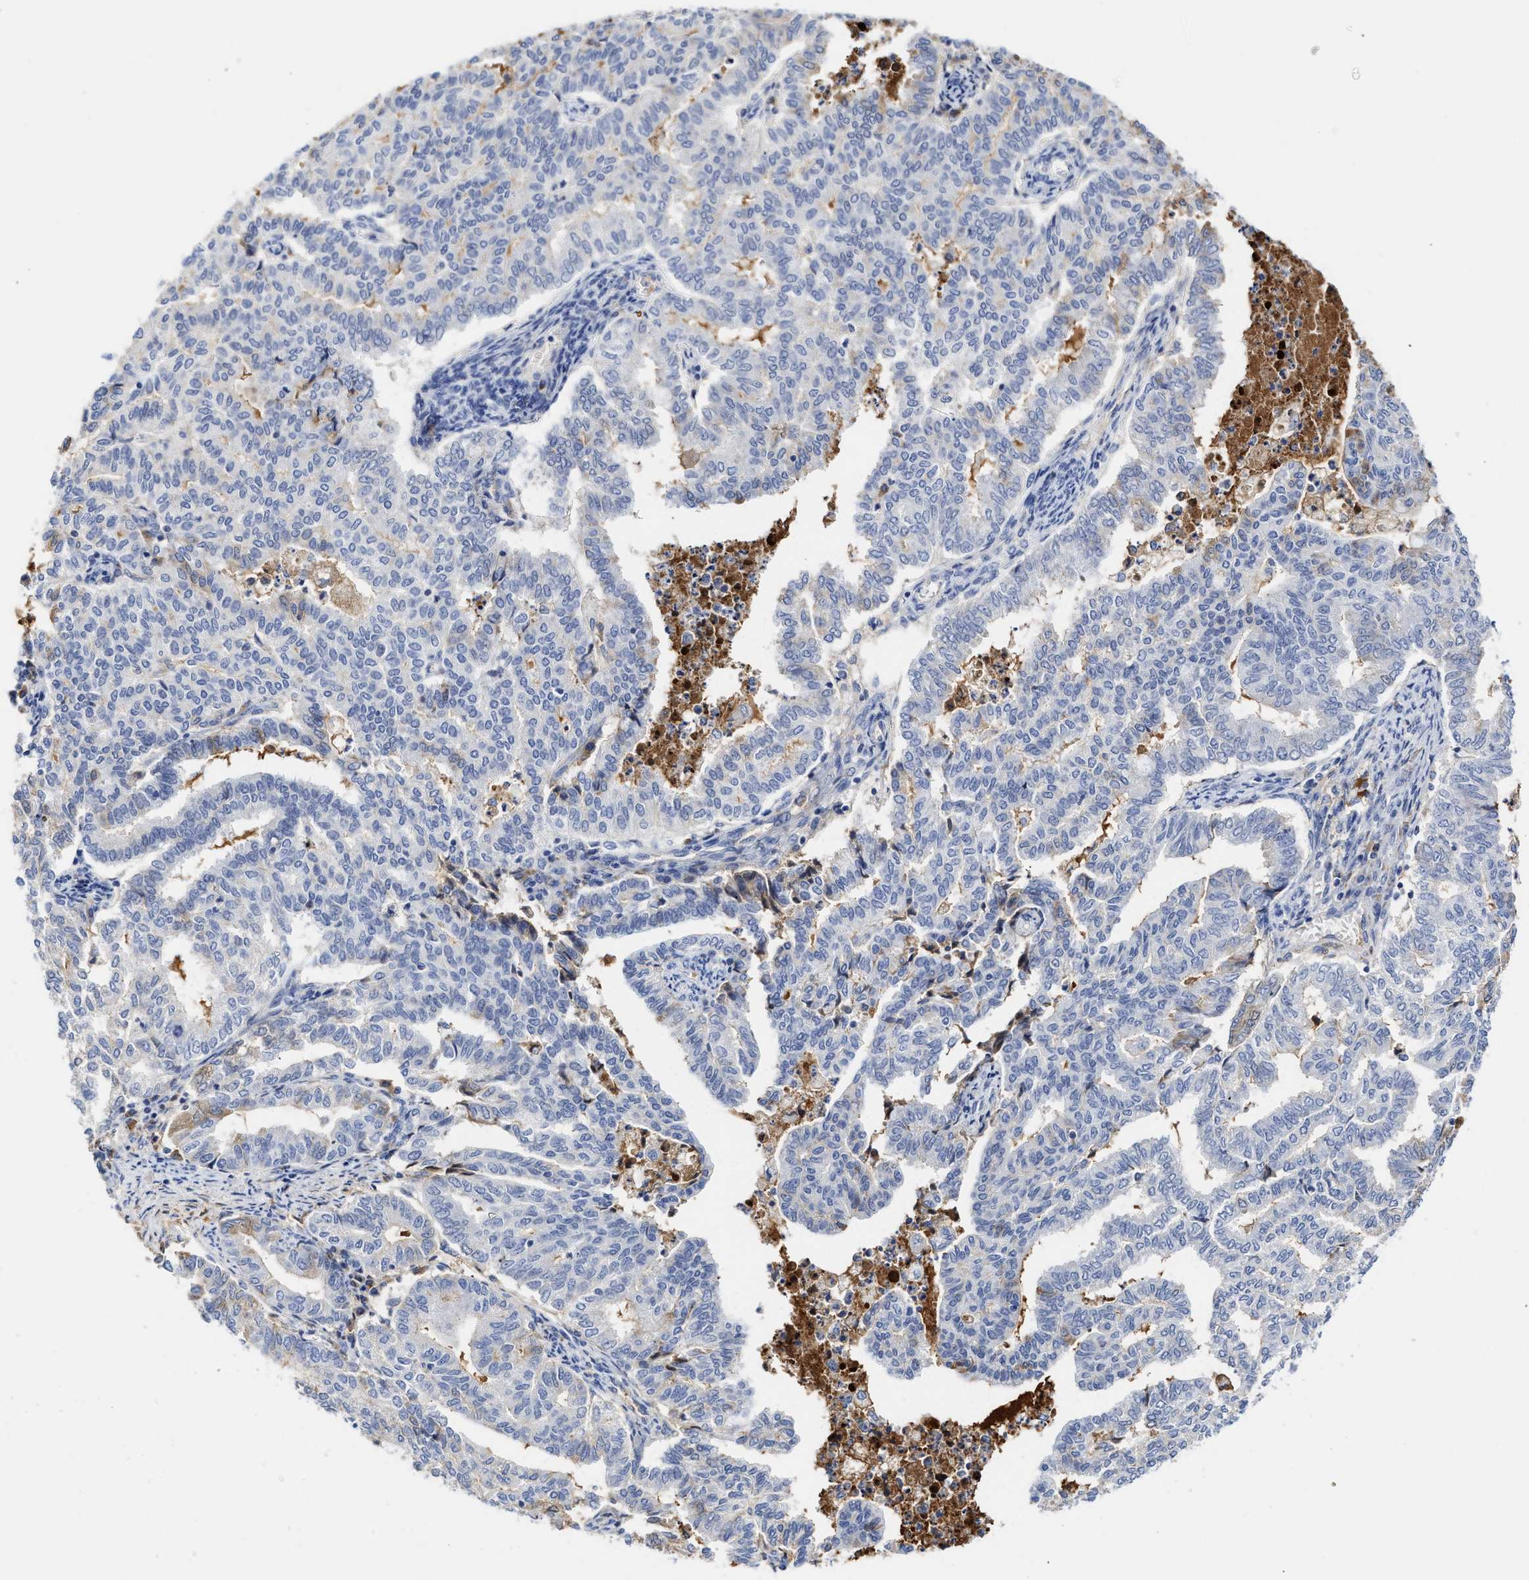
{"staining": {"intensity": "negative", "quantity": "none", "location": "none"}, "tissue": "endometrial cancer", "cell_type": "Tumor cells", "image_type": "cancer", "snomed": [{"axis": "morphology", "description": "Adenocarcinoma, NOS"}, {"axis": "topography", "description": "Endometrium"}], "caption": "A photomicrograph of adenocarcinoma (endometrial) stained for a protein shows no brown staining in tumor cells.", "gene": "C2", "patient": {"sex": "female", "age": 79}}